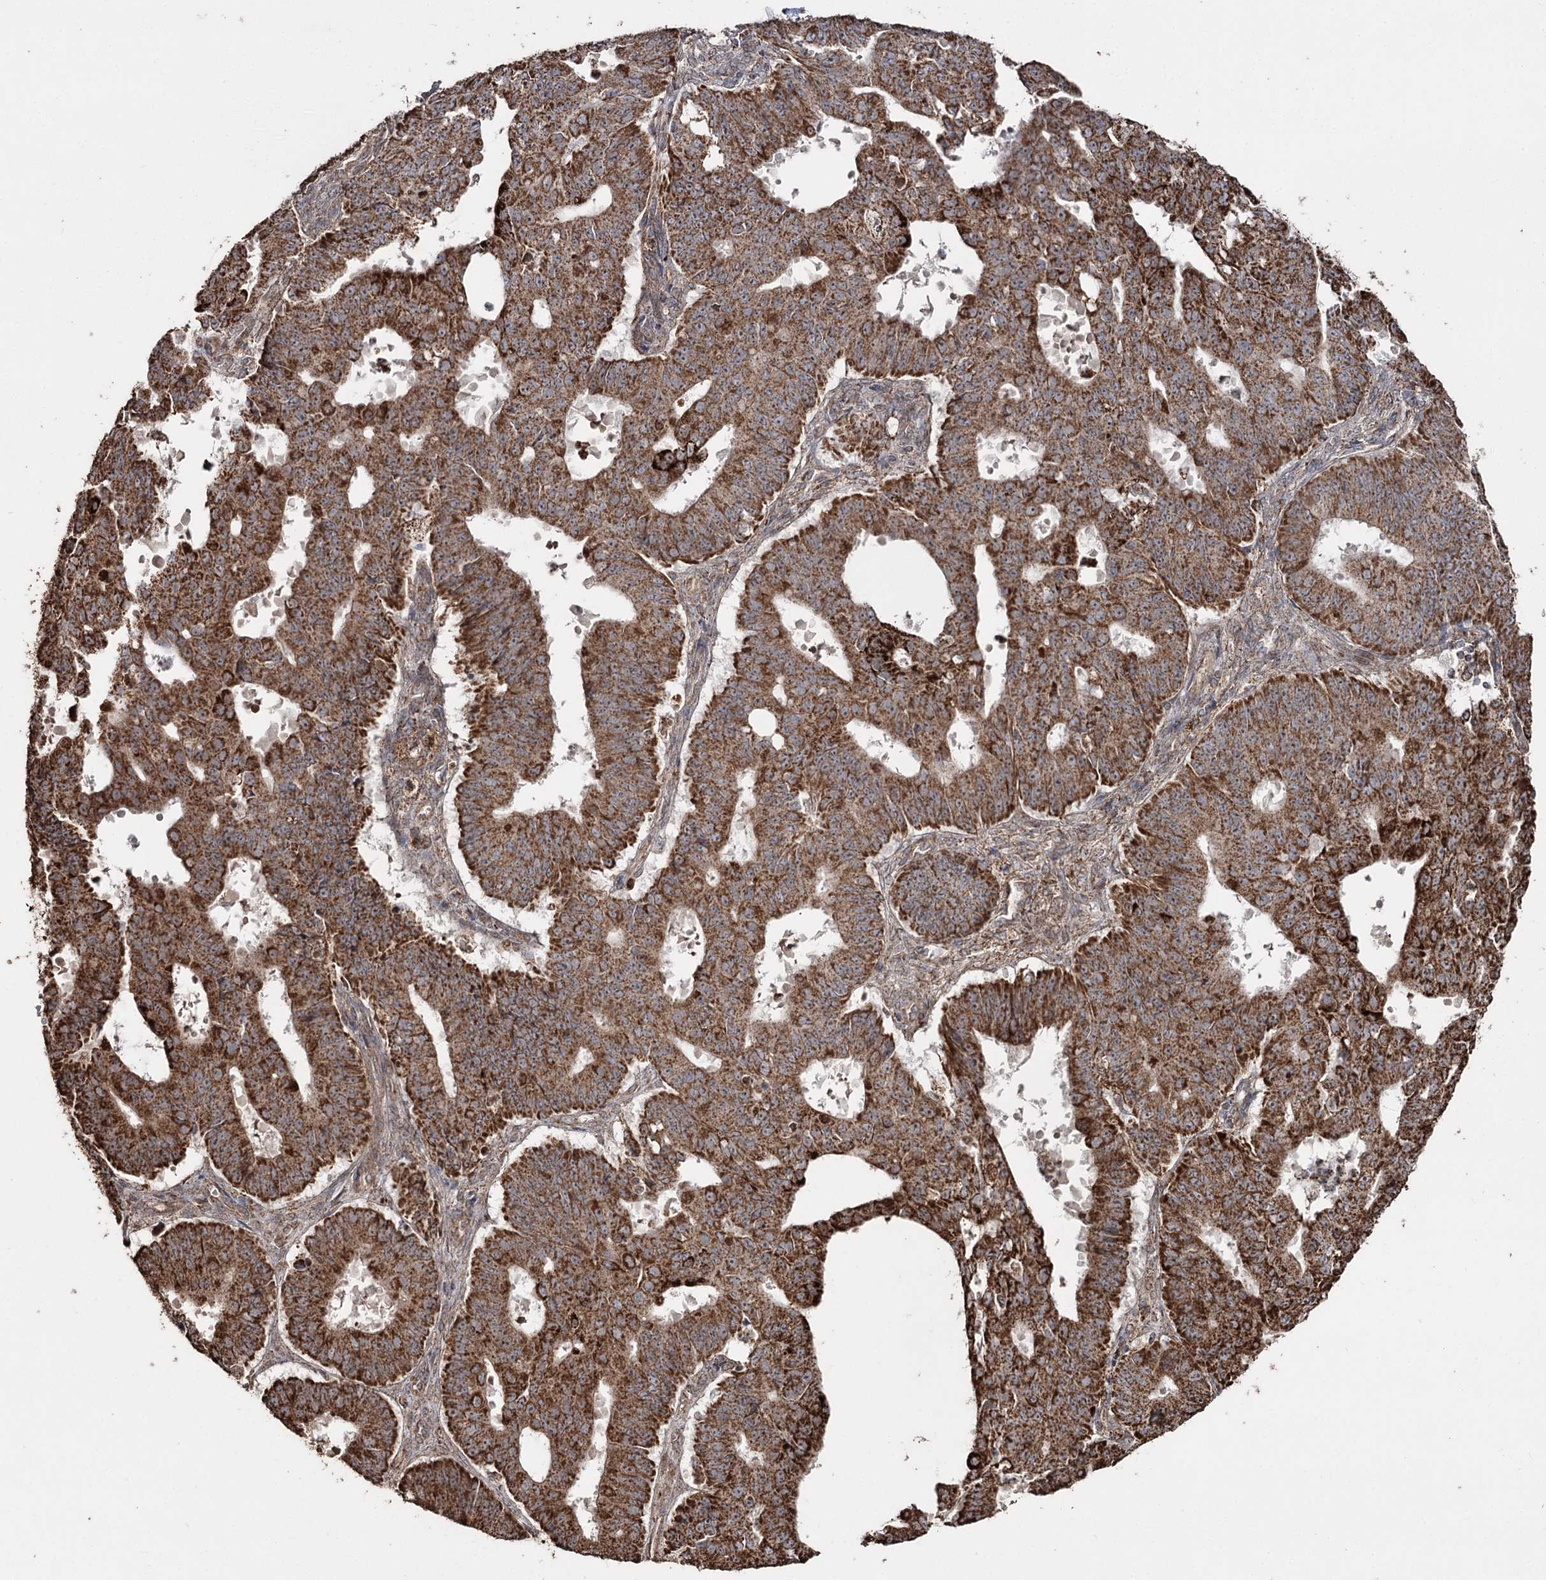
{"staining": {"intensity": "moderate", "quantity": ">75%", "location": "cytoplasmic/membranous"}, "tissue": "ovarian cancer", "cell_type": "Tumor cells", "image_type": "cancer", "snomed": [{"axis": "morphology", "description": "Carcinoma, endometroid"}, {"axis": "topography", "description": "Appendix"}, {"axis": "topography", "description": "Ovary"}], "caption": "Protein staining of ovarian endometroid carcinoma tissue shows moderate cytoplasmic/membranous staining in approximately >75% of tumor cells. The staining is performed using DAB brown chromogen to label protein expression. The nuclei are counter-stained blue using hematoxylin.", "gene": "SLF2", "patient": {"sex": "female", "age": 42}}